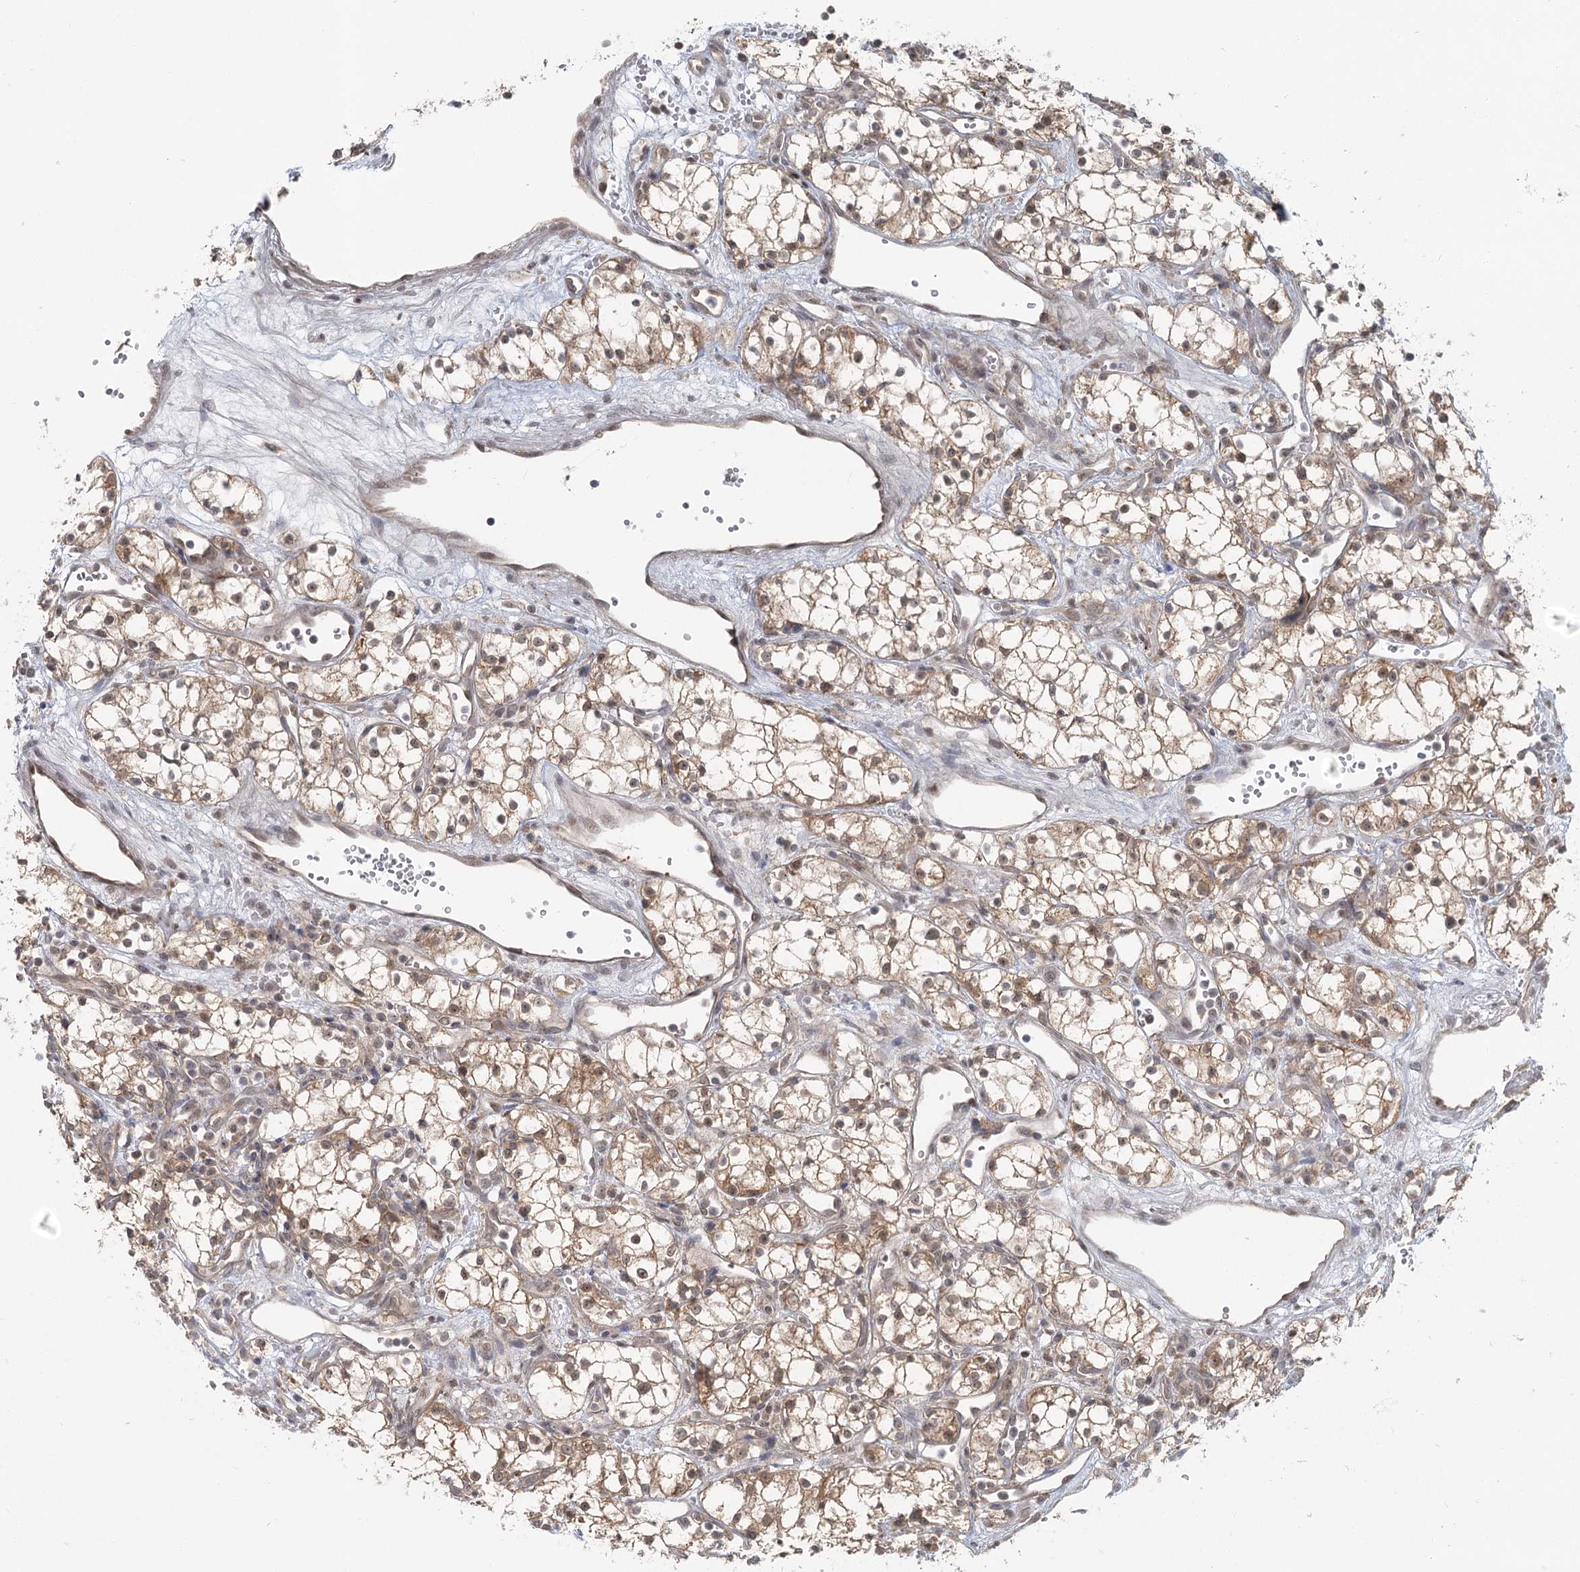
{"staining": {"intensity": "moderate", "quantity": ">75%", "location": "cytoplasmic/membranous,nuclear"}, "tissue": "renal cancer", "cell_type": "Tumor cells", "image_type": "cancer", "snomed": [{"axis": "morphology", "description": "Adenocarcinoma, NOS"}, {"axis": "topography", "description": "Kidney"}], "caption": "This micrograph reveals immunohistochemistry staining of human renal cancer (adenocarcinoma), with medium moderate cytoplasmic/membranous and nuclear positivity in approximately >75% of tumor cells.", "gene": "THNSL1", "patient": {"sex": "male", "age": 59}}